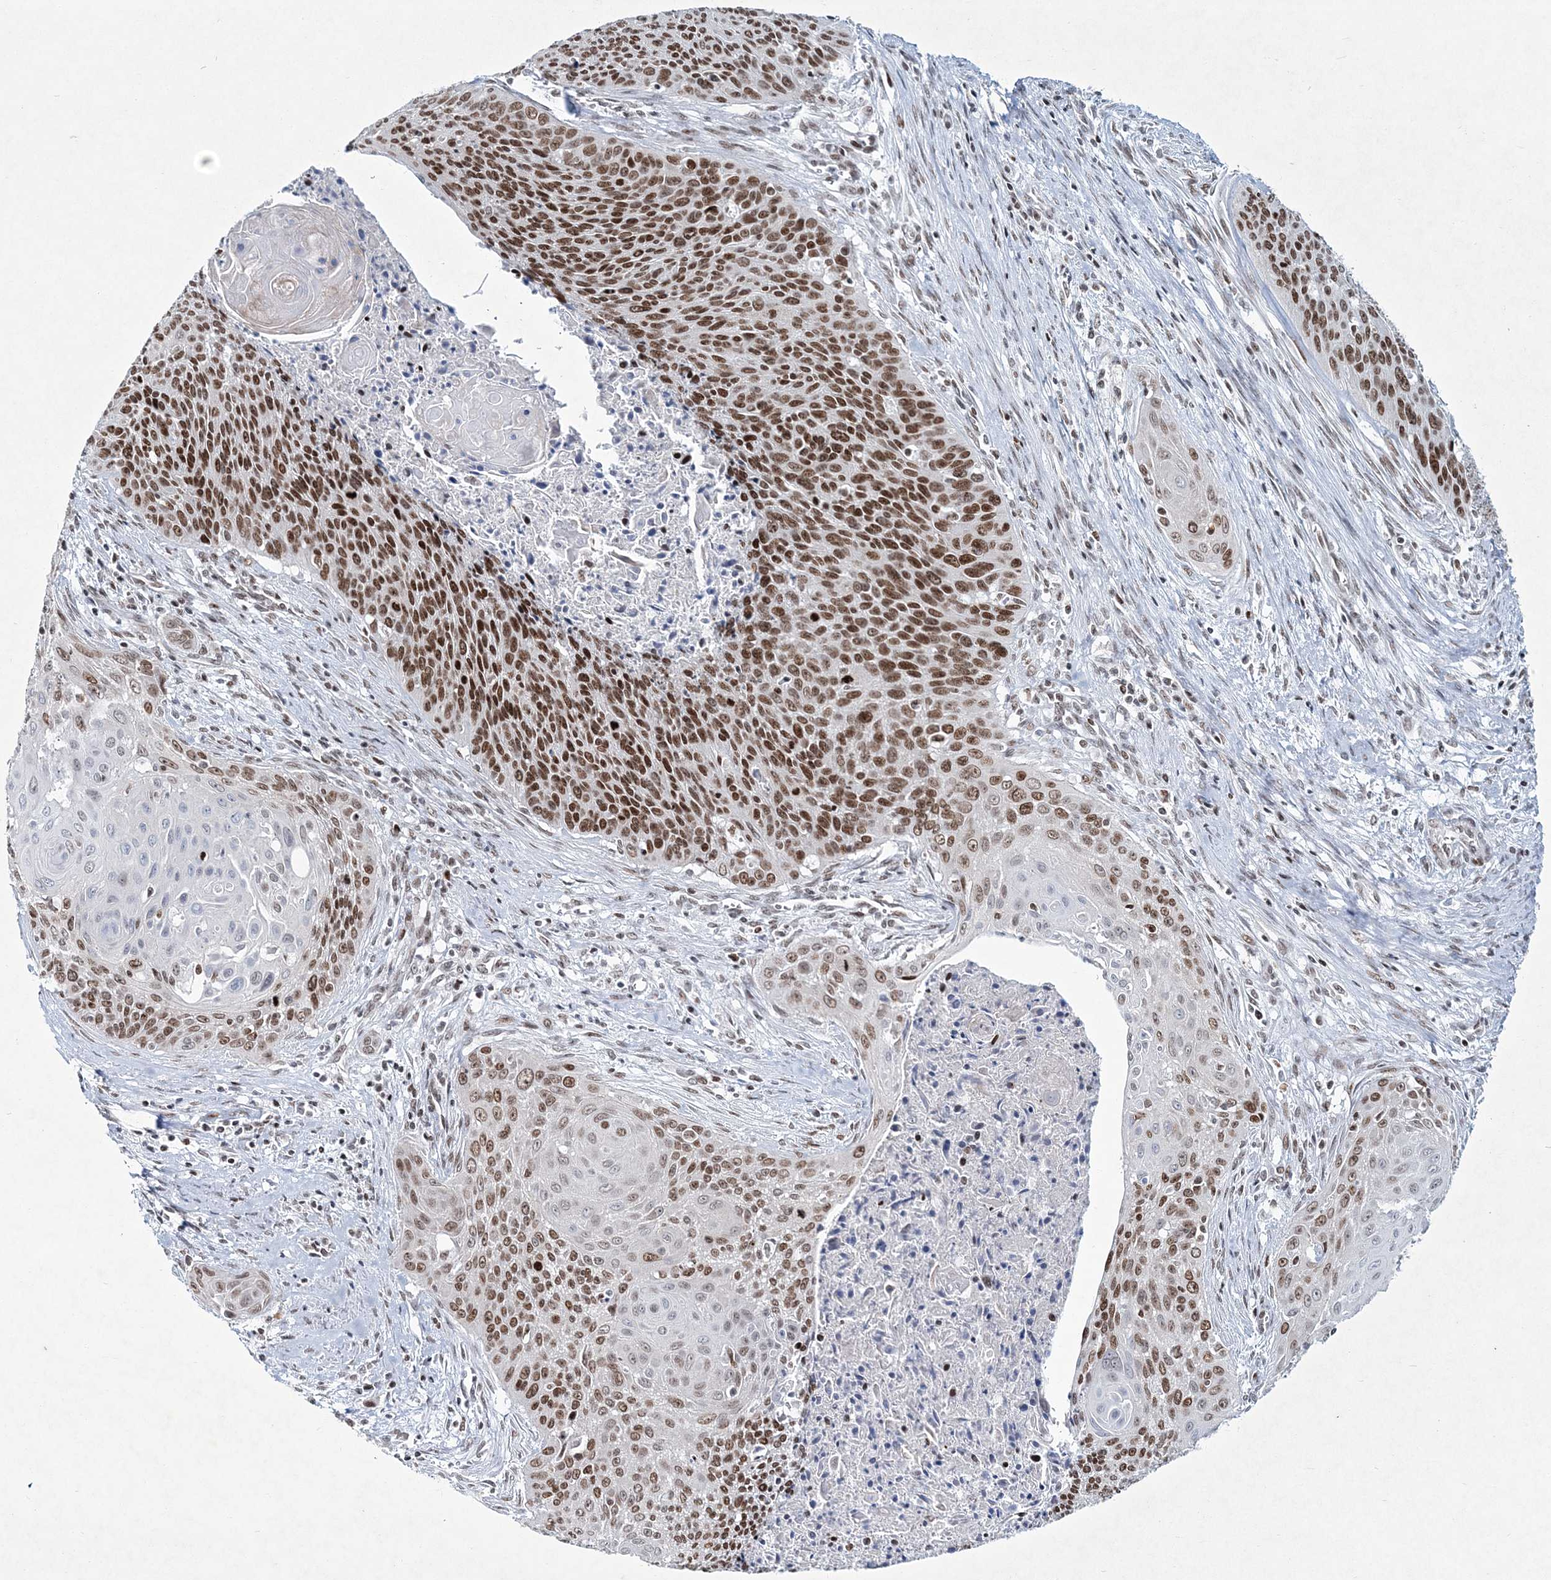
{"staining": {"intensity": "moderate", "quantity": ">75%", "location": "nuclear"}, "tissue": "cervical cancer", "cell_type": "Tumor cells", "image_type": "cancer", "snomed": [{"axis": "morphology", "description": "Squamous cell carcinoma, NOS"}, {"axis": "topography", "description": "Cervix"}], "caption": "Brown immunohistochemical staining in cervical cancer displays moderate nuclear positivity in about >75% of tumor cells.", "gene": "LRRFIP2", "patient": {"sex": "female", "age": 55}}